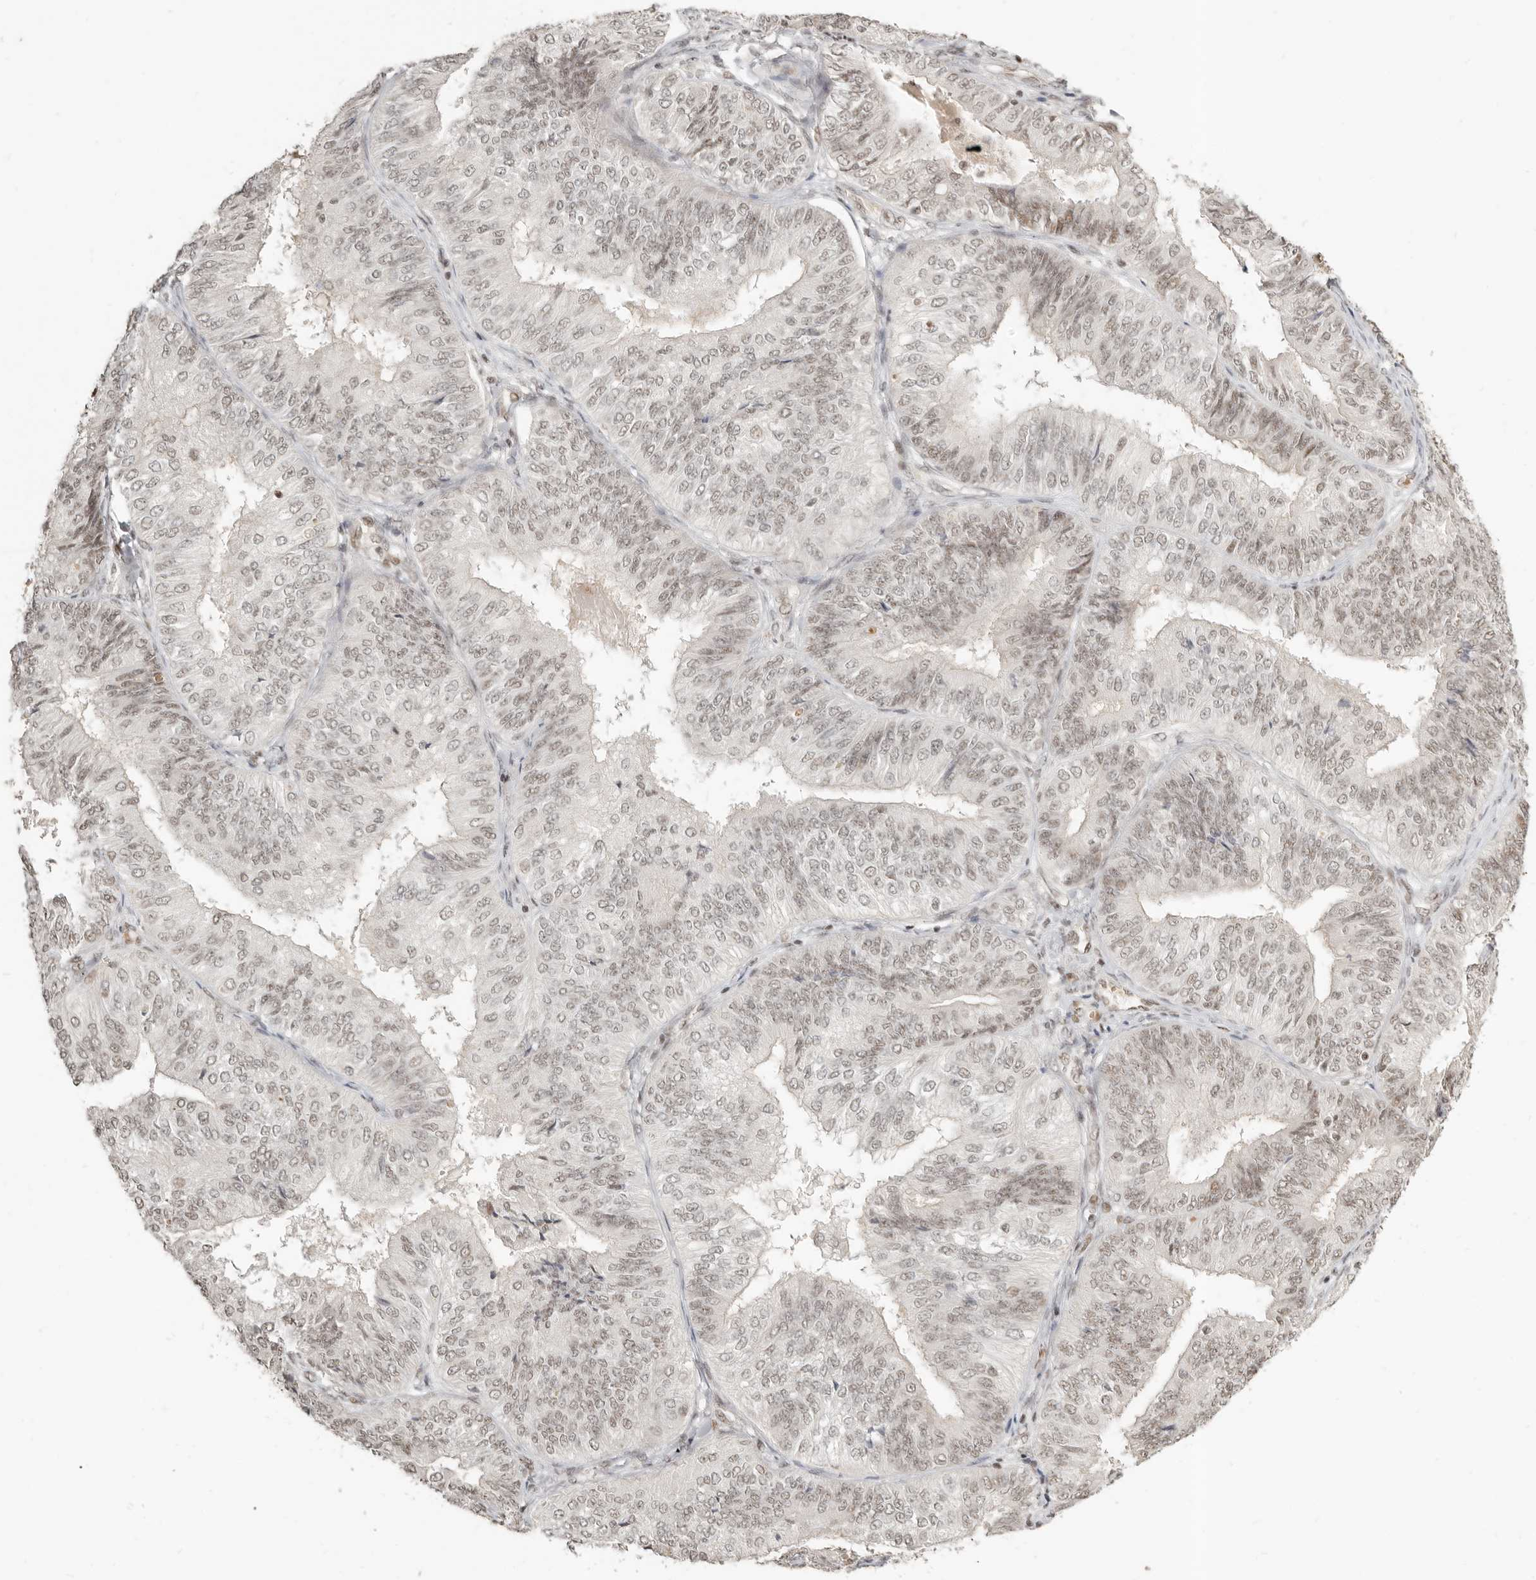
{"staining": {"intensity": "moderate", "quantity": "25%-75%", "location": "nuclear"}, "tissue": "endometrial cancer", "cell_type": "Tumor cells", "image_type": "cancer", "snomed": [{"axis": "morphology", "description": "Adenocarcinoma, NOS"}, {"axis": "topography", "description": "Endometrium"}], "caption": "DAB immunohistochemical staining of endometrial cancer demonstrates moderate nuclear protein expression in approximately 25%-75% of tumor cells.", "gene": "GABPA", "patient": {"sex": "female", "age": 58}}